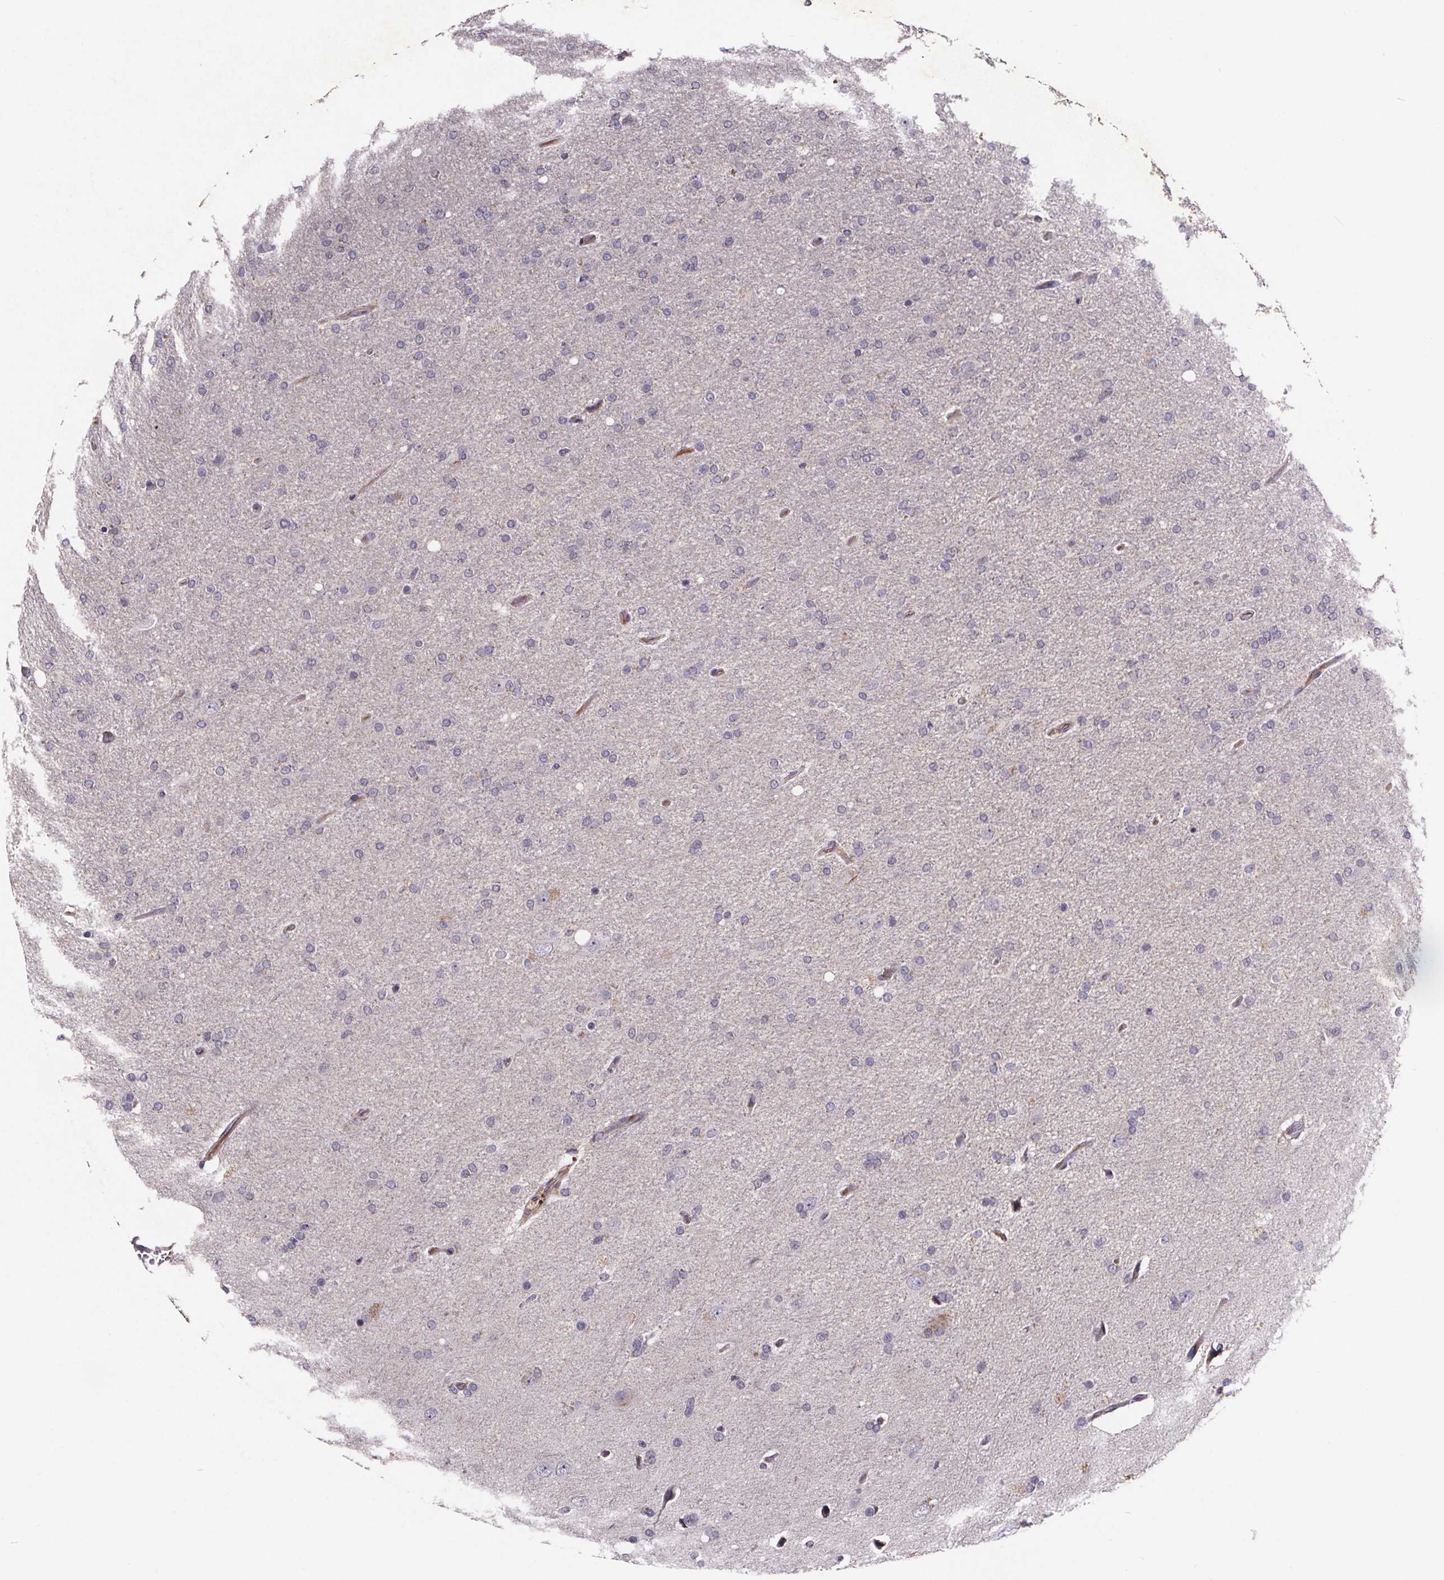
{"staining": {"intensity": "negative", "quantity": "none", "location": "none"}, "tissue": "glioma", "cell_type": "Tumor cells", "image_type": "cancer", "snomed": [{"axis": "morphology", "description": "Glioma, malignant, High grade"}, {"axis": "topography", "description": "Cerebral cortex"}], "caption": "A photomicrograph of malignant glioma (high-grade) stained for a protein demonstrates no brown staining in tumor cells.", "gene": "NPHP4", "patient": {"sex": "male", "age": 70}}